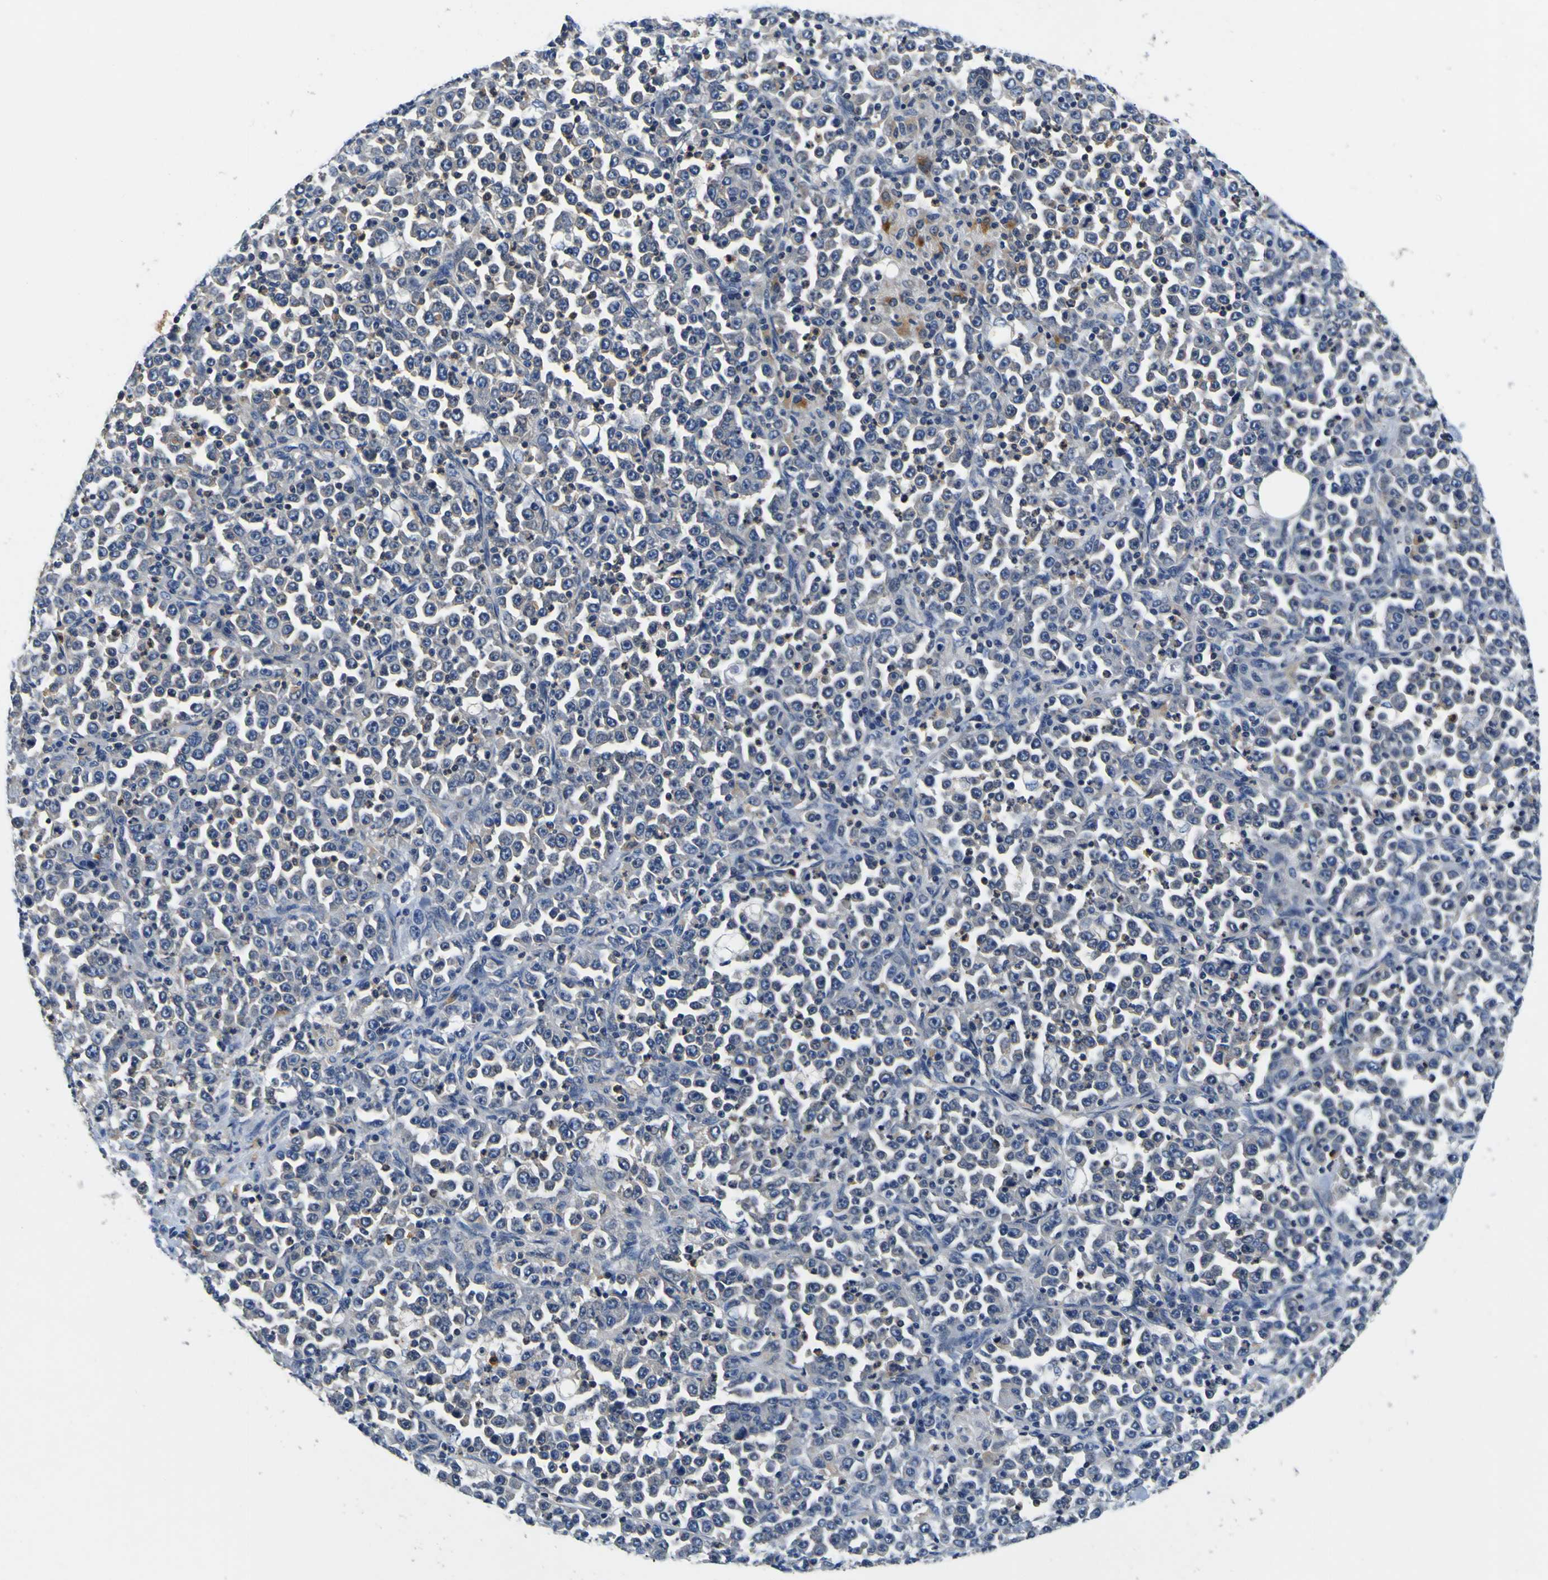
{"staining": {"intensity": "moderate", "quantity": "<25%", "location": "cytoplasmic/membranous"}, "tissue": "stomach cancer", "cell_type": "Tumor cells", "image_type": "cancer", "snomed": [{"axis": "morphology", "description": "Normal tissue, NOS"}, {"axis": "morphology", "description": "Adenocarcinoma, NOS"}, {"axis": "topography", "description": "Stomach, upper"}, {"axis": "topography", "description": "Stomach"}], "caption": "Stomach adenocarcinoma stained for a protein (brown) shows moderate cytoplasmic/membranous positive staining in about <25% of tumor cells.", "gene": "TNIK", "patient": {"sex": "male", "age": 59}}